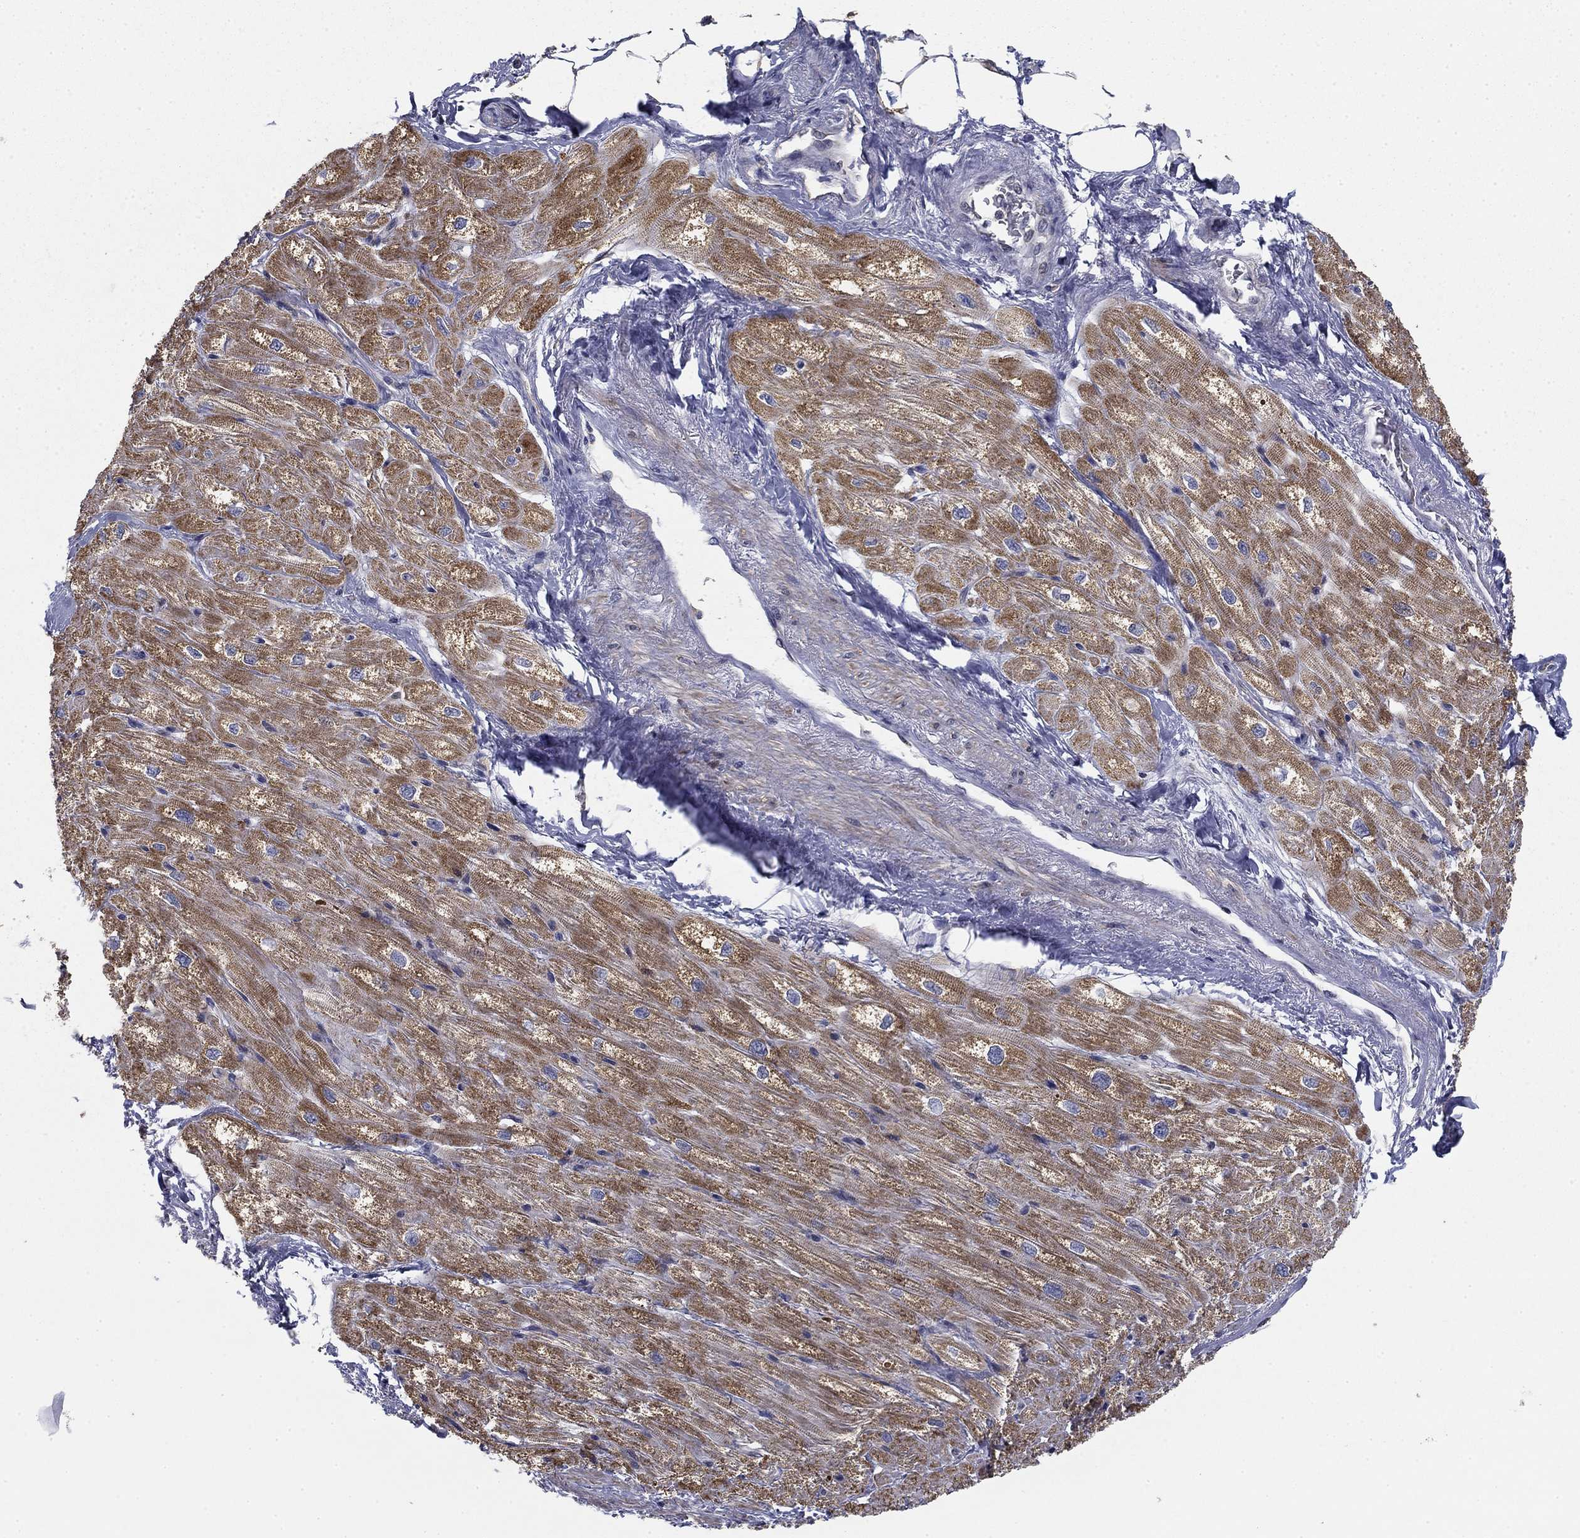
{"staining": {"intensity": "moderate", "quantity": ">75%", "location": "cytoplasmic/membranous"}, "tissue": "heart muscle", "cell_type": "Cardiomyocytes", "image_type": "normal", "snomed": [{"axis": "morphology", "description": "Normal tissue, NOS"}, {"axis": "topography", "description": "Heart"}], "caption": "Protein expression analysis of normal human heart muscle reveals moderate cytoplasmic/membranous expression in about >75% of cardiomyocytes.", "gene": "MMAA", "patient": {"sex": "male", "age": 57}}